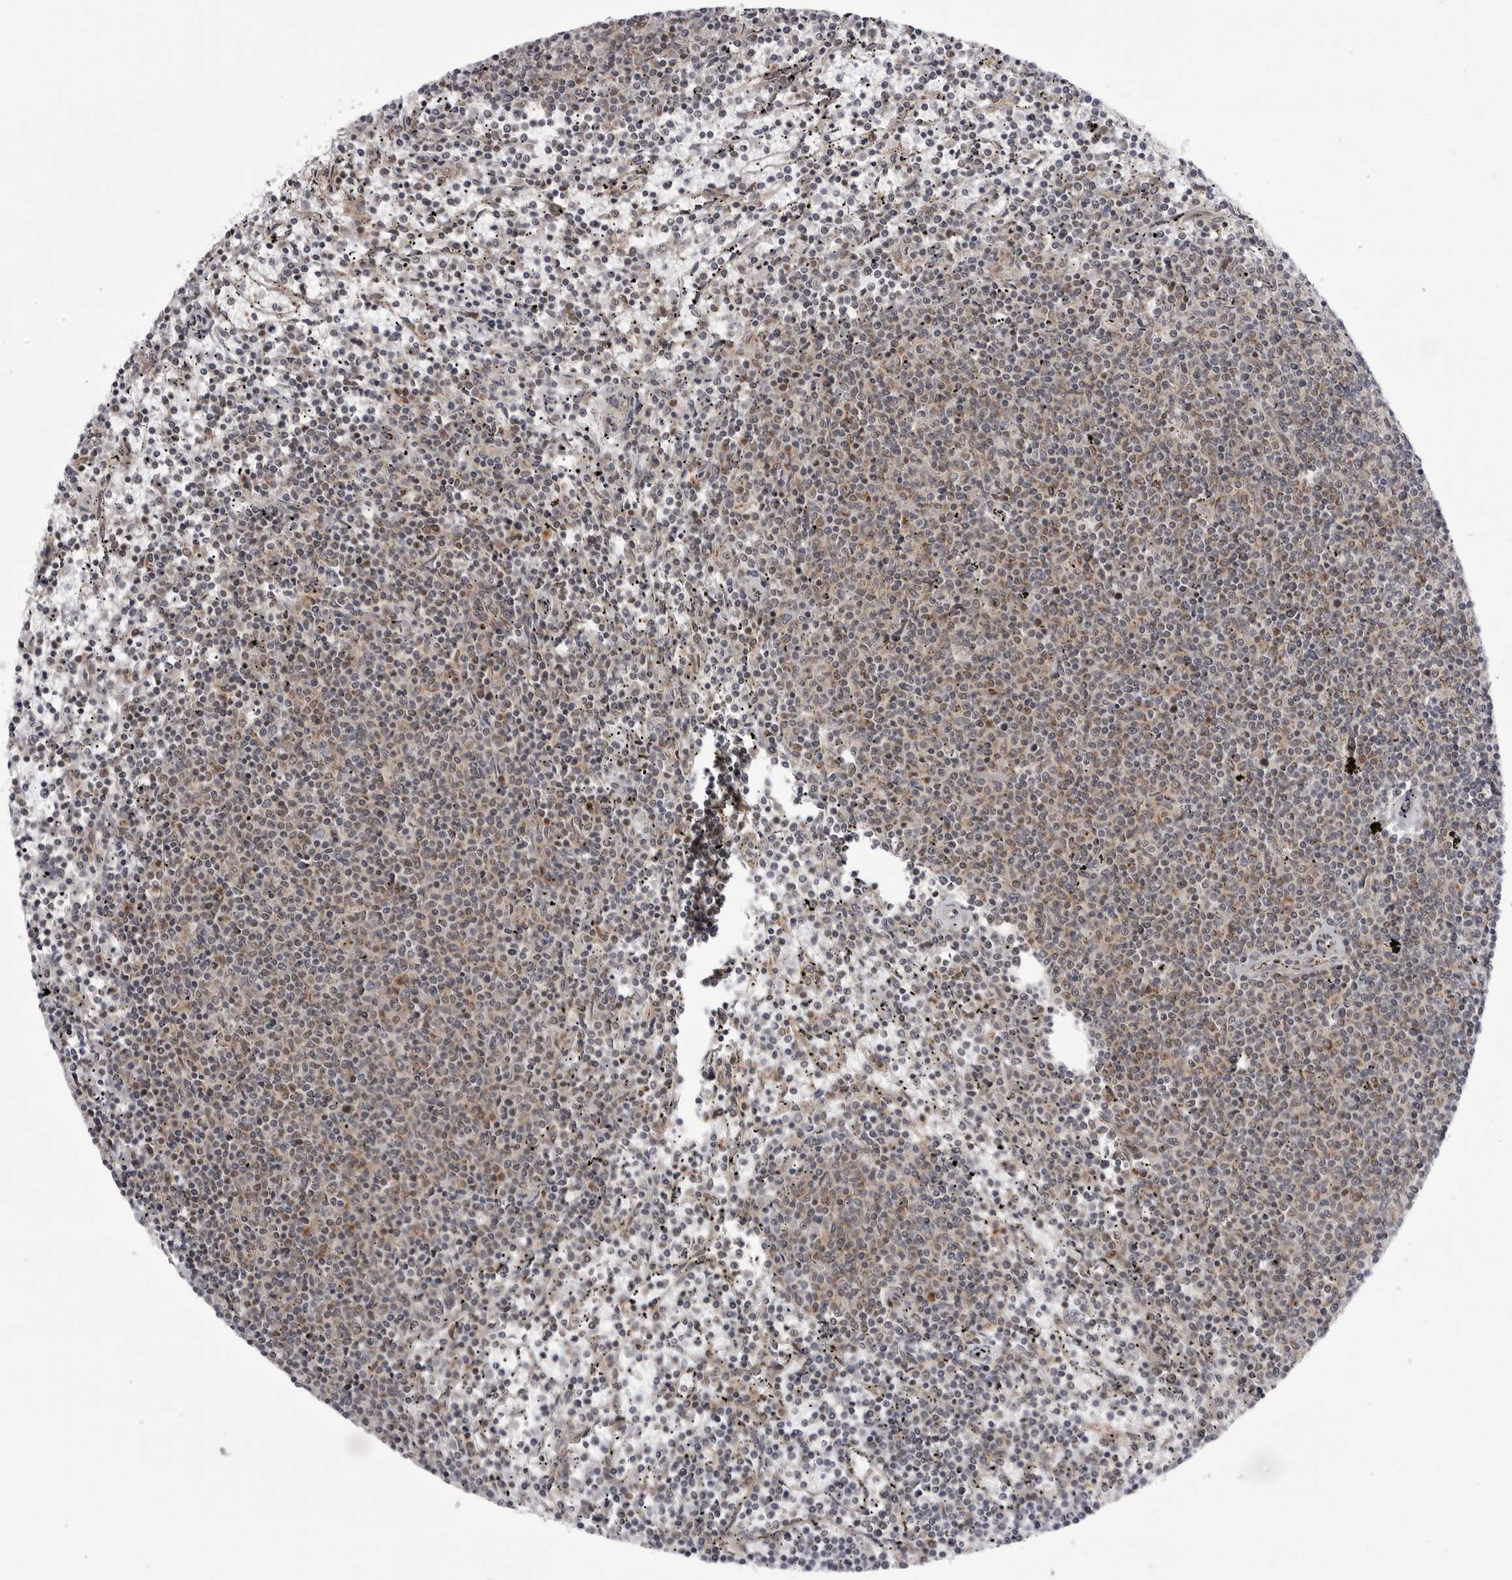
{"staining": {"intensity": "weak", "quantity": "<25%", "location": "cytoplasmic/membranous"}, "tissue": "lymphoma", "cell_type": "Tumor cells", "image_type": "cancer", "snomed": [{"axis": "morphology", "description": "Malignant lymphoma, non-Hodgkin's type, Low grade"}, {"axis": "topography", "description": "Spleen"}], "caption": "Tumor cells are negative for brown protein staining in lymphoma. The staining is performed using DAB (3,3'-diaminobenzidine) brown chromogen with nuclei counter-stained in using hematoxylin.", "gene": "CCDC18", "patient": {"sex": "female", "age": 50}}